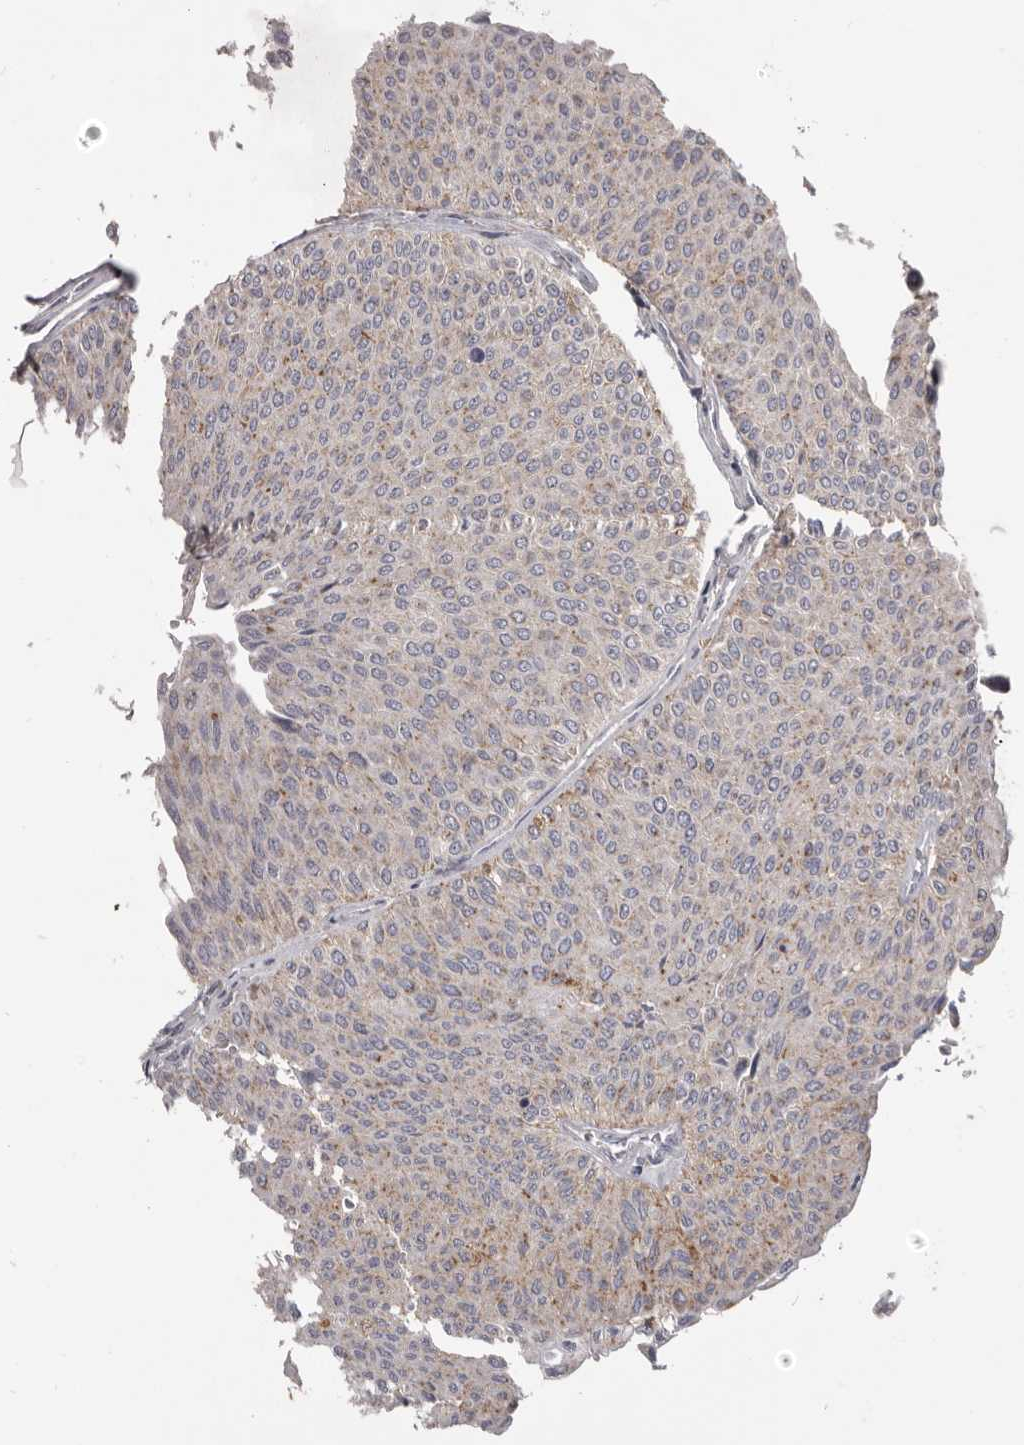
{"staining": {"intensity": "weak", "quantity": "25%-75%", "location": "cytoplasmic/membranous"}, "tissue": "urothelial cancer", "cell_type": "Tumor cells", "image_type": "cancer", "snomed": [{"axis": "morphology", "description": "Urothelial carcinoma, Low grade"}, {"axis": "topography", "description": "Urinary bladder"}], "caption": "This micrograph demonstrates IHC staining of human urothelial carcinoma (low-grade), with low weak cytoplasmic/membranous positivity in about 25%-75% of tumor cells.", "gene": "PI4K2A", "patient": {"sex": "male", "age": 78}}